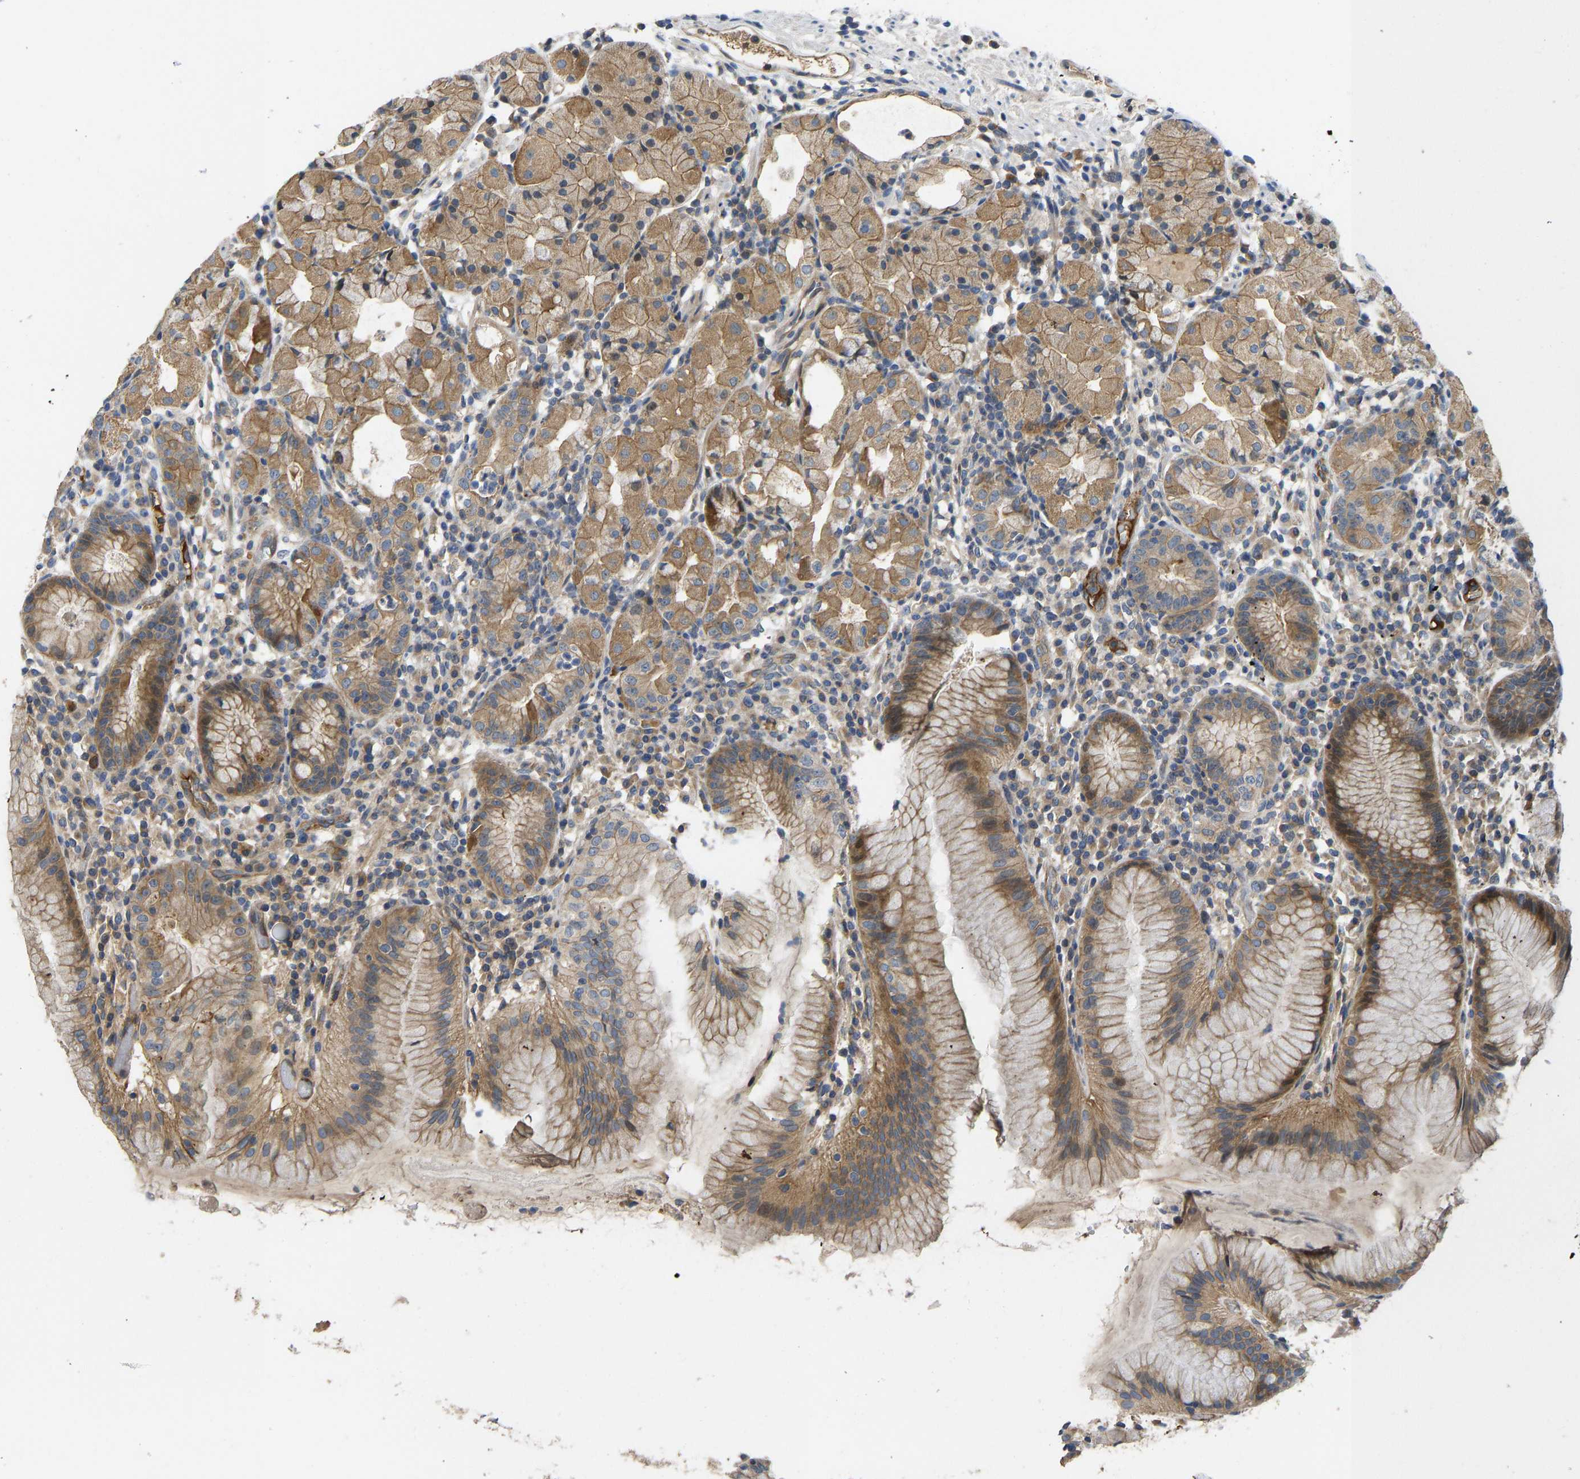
{"staining": {"intensity": "moderate", "quantity": ">75%", "location": "cytoplasmic/membranous"}, "tissue": "stomach", "cell_type": "Glandular cells", "image_type": "normal", "snomed": [{"axis": "morphology", "description": "Normal tissue, NOS"}, {"axis": "topography", "description": "Stomach"}, {"axis": "topography", "description": "Stomach, lower"}], "caption": "Immunohistochemistry (IHC) photomicrograph of benign stomach stained for a protein (brown), which demonstrates medium levels of moderate cytoplasmic/membranous positivity in approximately >75% of glandular cells.", "gene": "VCPKMT", "patient": {"sex": "female", "age": 75}}